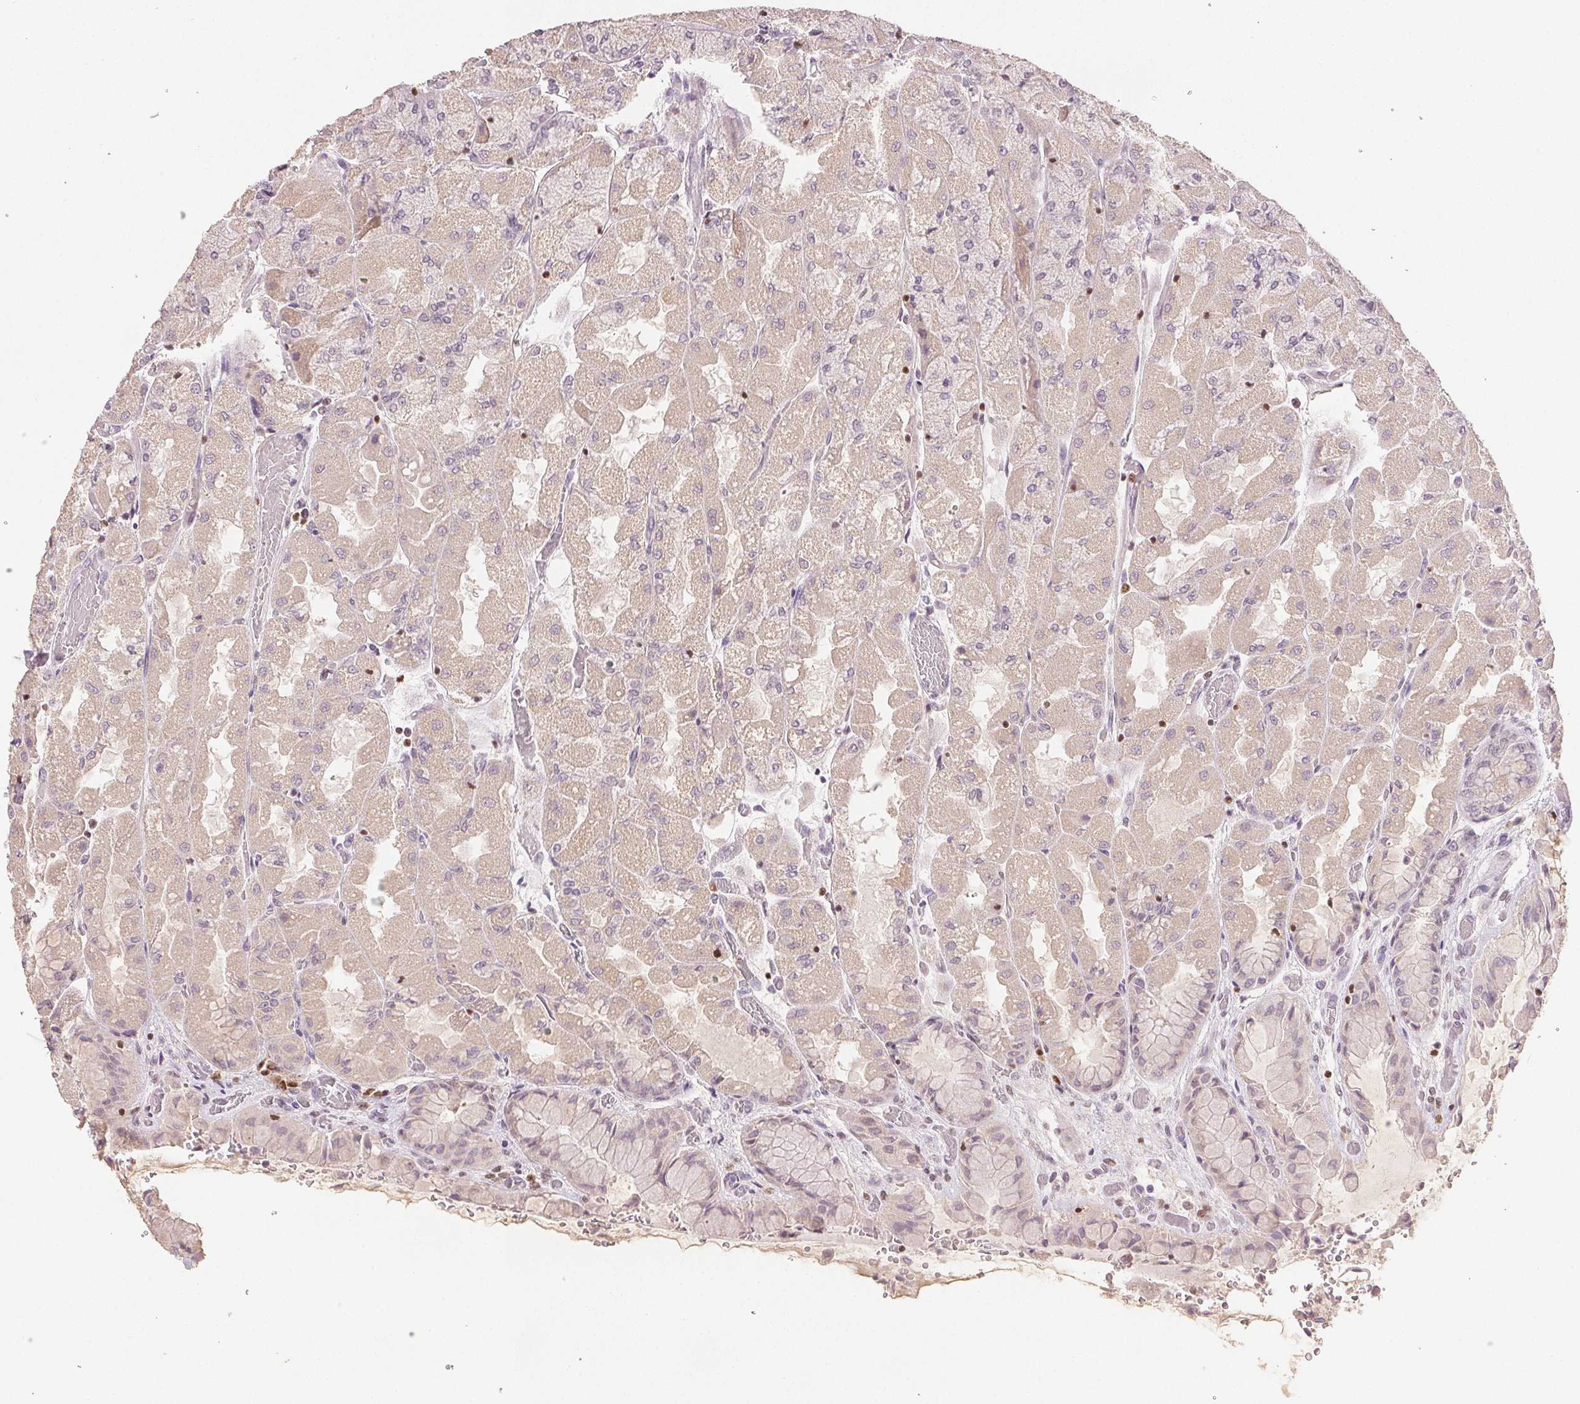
{"staining": {"intensity": "weak", "quantity": "<25%", "location": "cytoplasmic/membranous"}, "tissue": "stomach", "cell_type": "Glandular cells", "image_type": "normal", "snomed": [{"axis": "morphology", "description": "Normal tissue, NOS"}, {"axis": "topography", "description": "Stomach"}], "caption": "An IHC micrograph of normal stomach is shown. There is no staining in glandular cells of stomach.", "gene": "RUNX2", "patient": {"sex": "female", "age": 61}}